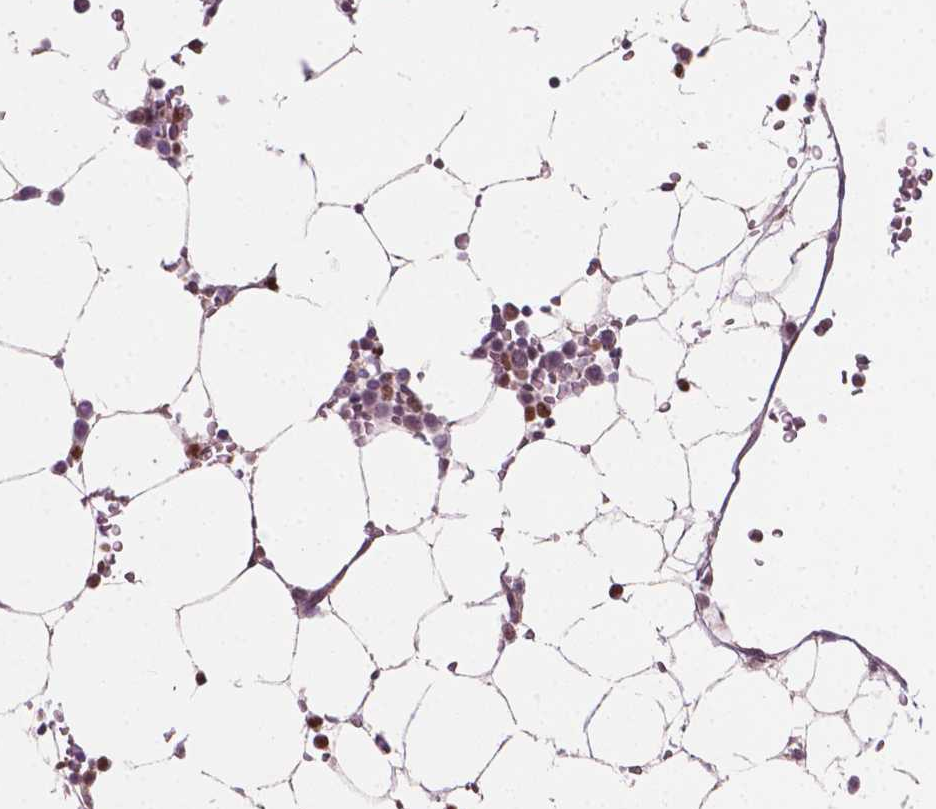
{"staining": {"intensity": "moderate", "quantity": "25%-75%", "location": "nuclear"}, "tissue": "bone marrow", "cell_type": "Hematopoietic cells", "image_type": "normal", "snomed": [{"axis": "morphology", "description": "Normal tissue, NOS"}, {"axis": "topography", "description": "Bone marrow"}], "caption": "A medium amount of moderate nuclear staining is appreciated in about 25%-75% of hematopoietic cells in benign bone marrow. The staining was performed using DAB (3,3'-diaminobenzidine) to visualize the protein expression in brown, while the nuclei were stained in blue with hematoxylin (Magnification: 20x).", "gene": "NFAT5", "patient": {"sex": "female", "age": 52}}